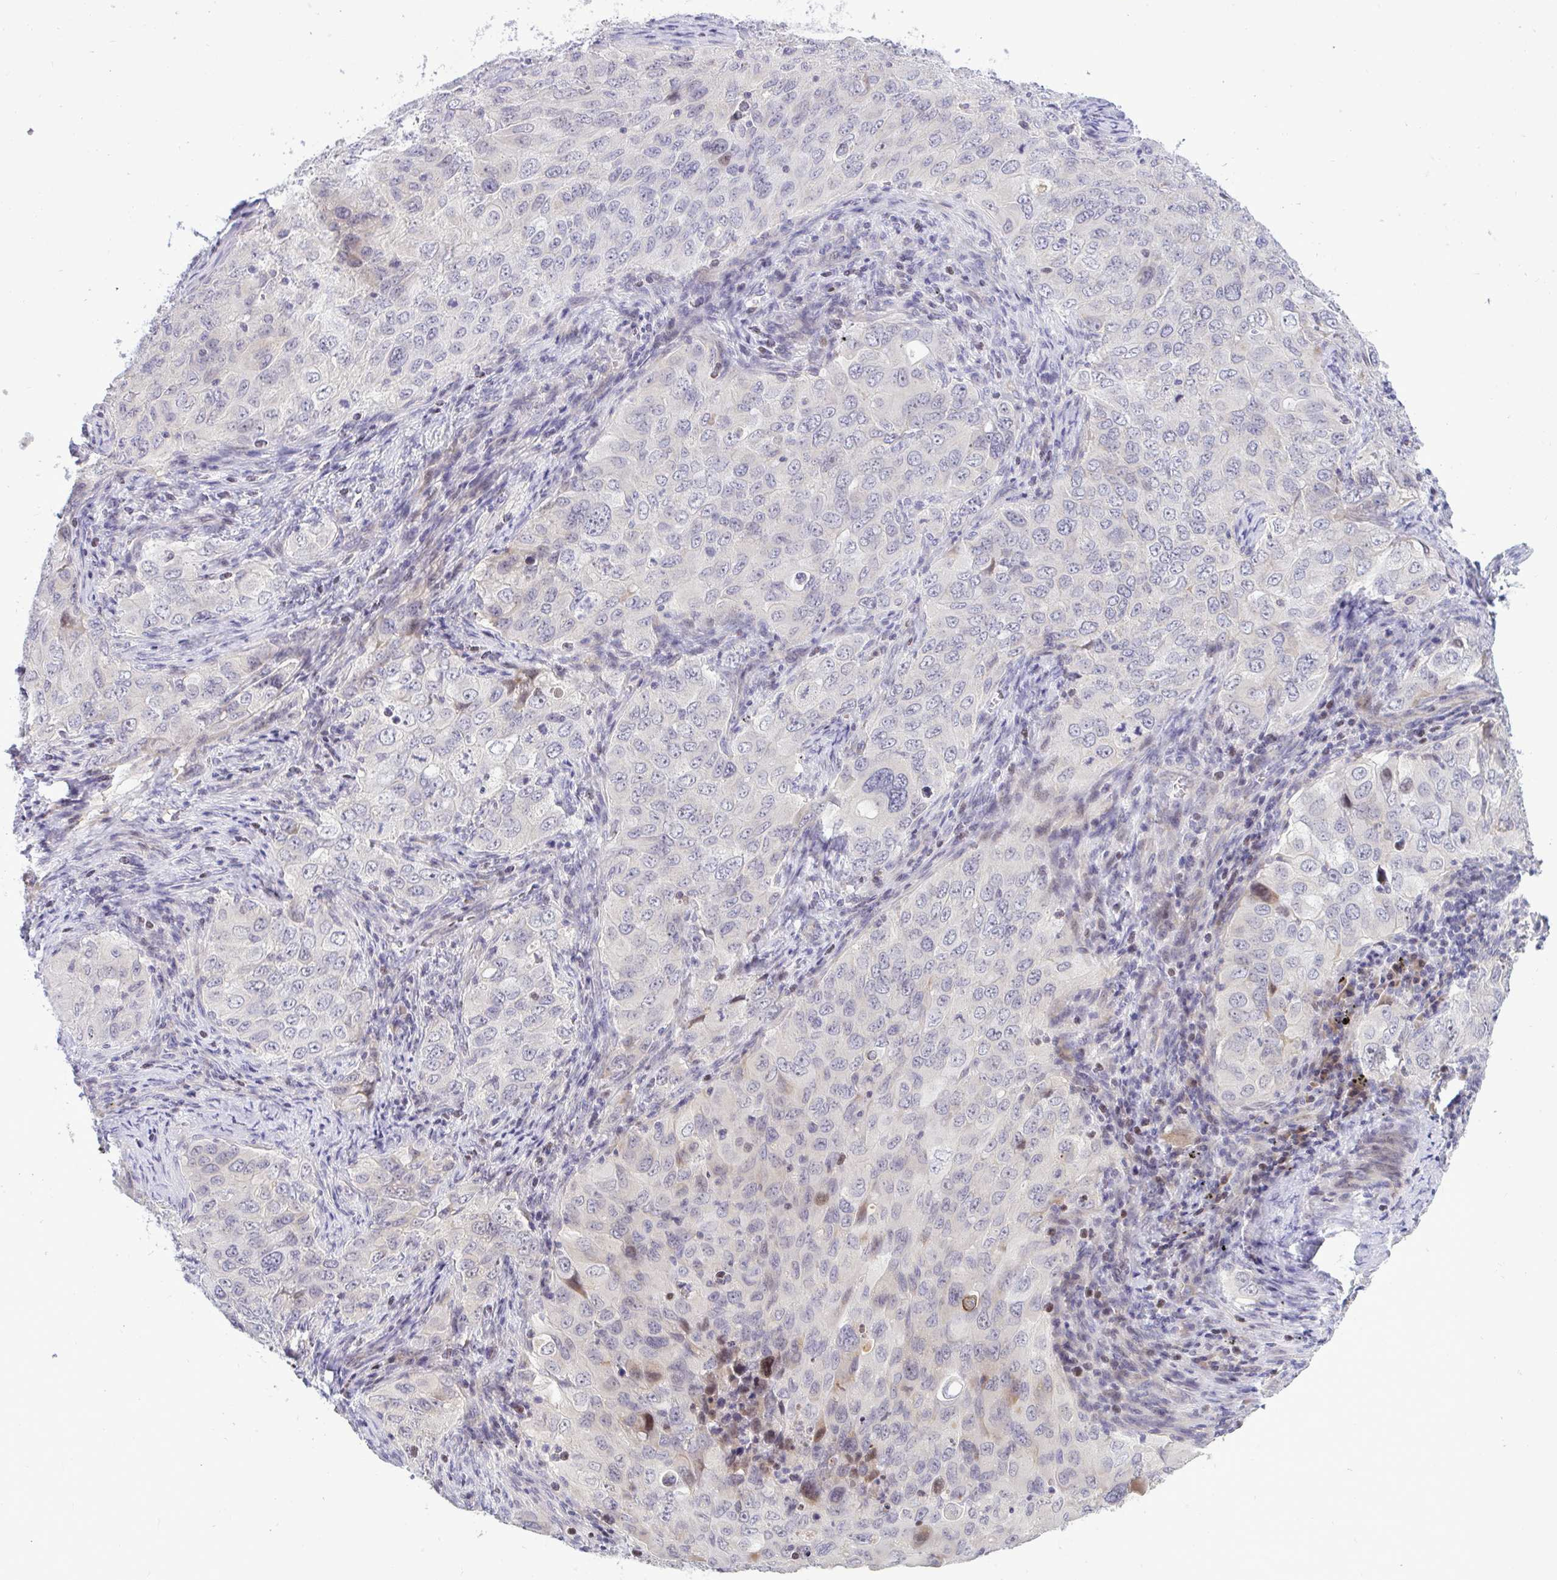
{"staining": {"intensity": "negative", "quantity": "none", "location": "none"}, "tissue": "lung cancer", "cell_type": "Tumor cells", "image_type": "cancer", "snomed": [{"axis": "morphology", "description": "Adenocarcinoma, NOS"}, {"axis": "morphology", "description": "Adenocarcinoma, metastatic, NOS"}, {"axis": "topography", "description": "Lymph node"}, {"axis": "topography", "description": "Lung"}], "caption": "A micrograph of lung cancer (metastatic adenocarcinoma) stained for a protein shows no brown staining in tumor cells.", "gene": "EPOP", "patient": {"sex": "female", "age": 42}}